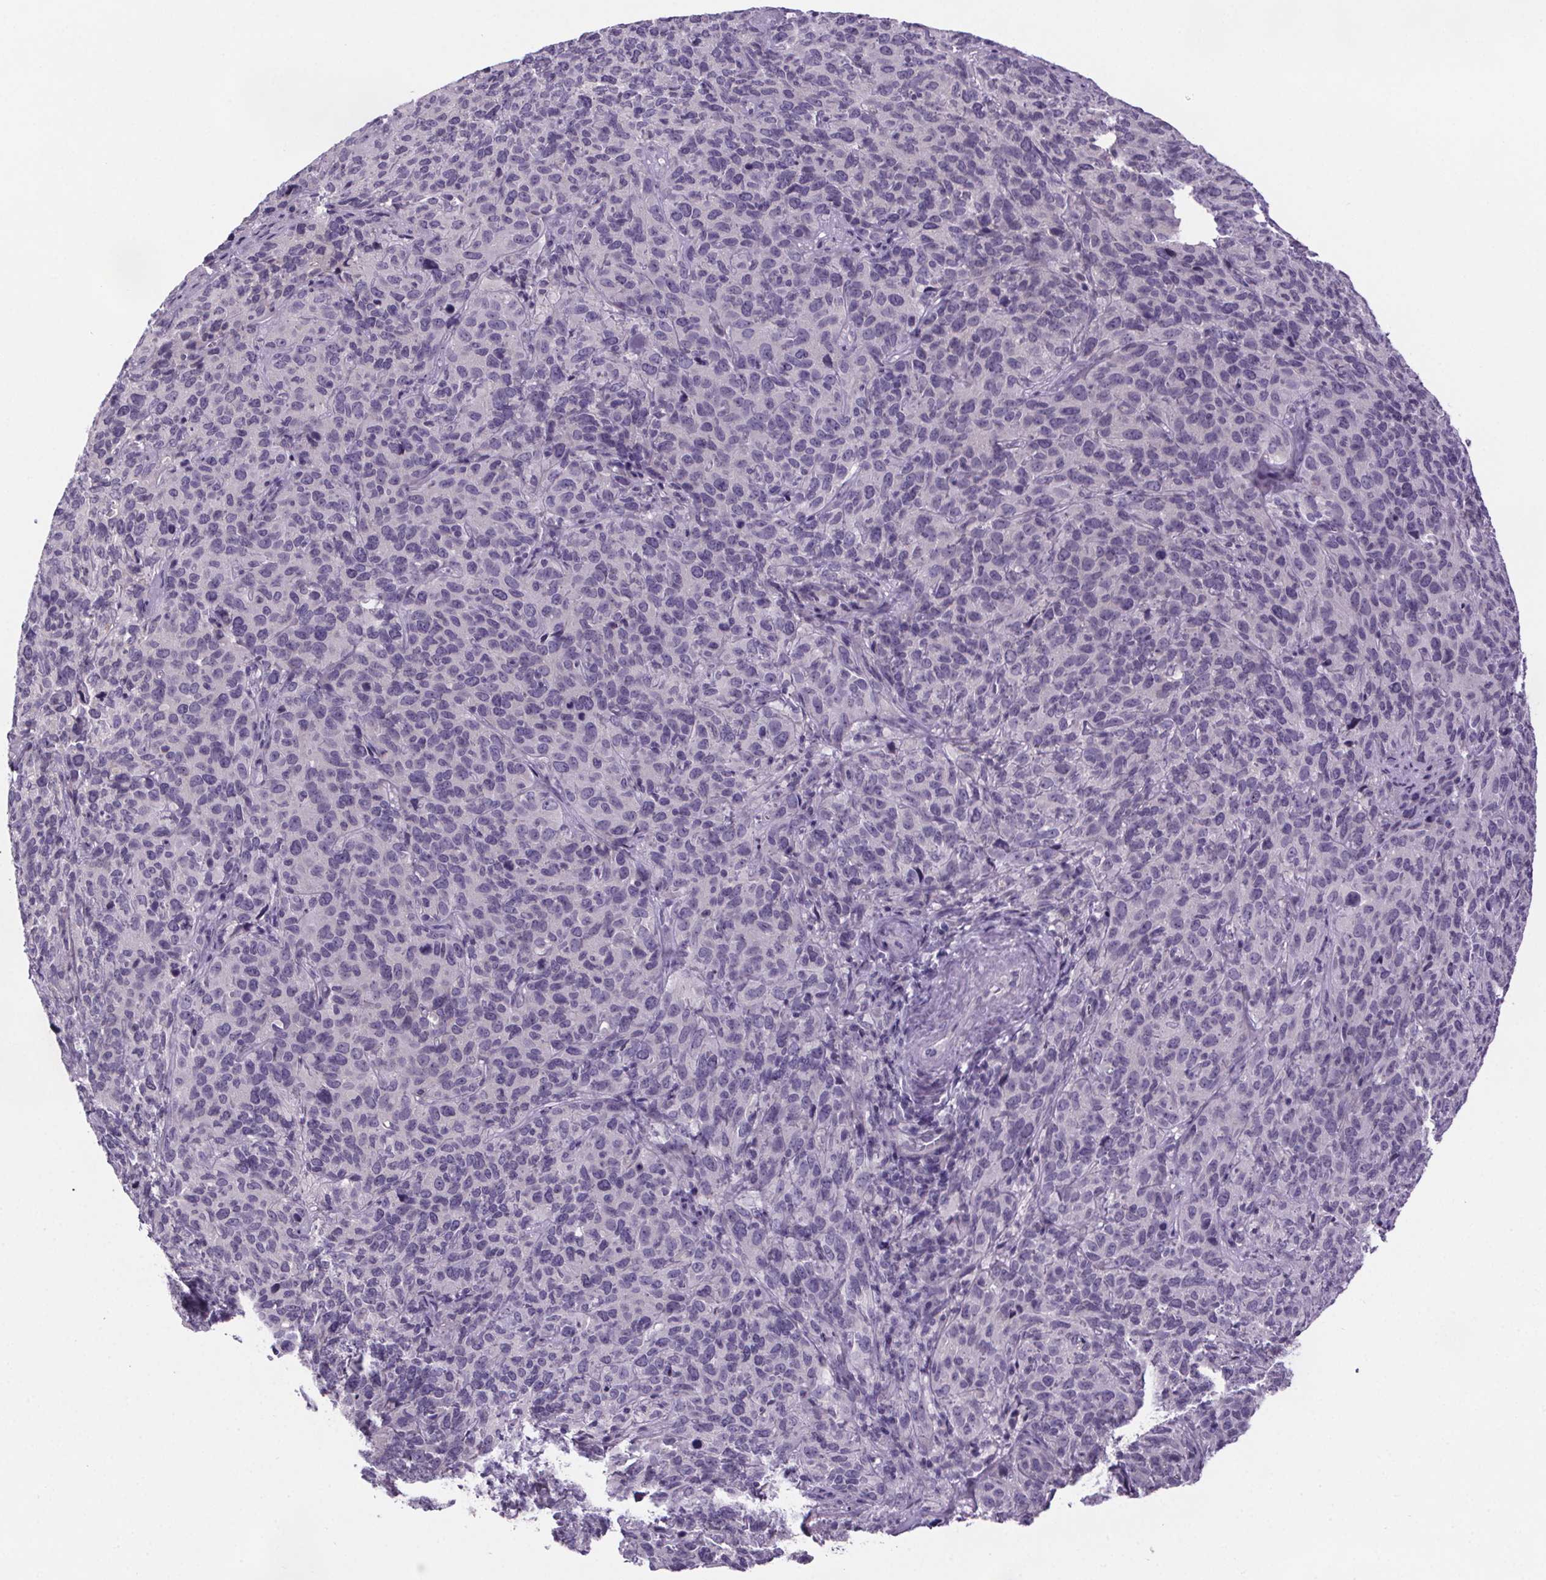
{"staining": {"intensity": "negative", "quantity": "none", "location": "none"}, "tissue": "cervical cancer", "cell_type": "Tumor cells", "image_type": "cancer", "snomed": [{"axis": "morphology", "description": "Squamous cell carcinoma, NOS"}, {"axis": "topography", "description": "Cervix"}], "caption": "Immunohistochemistry of cervical cancer (squamous cell carcinoma) exhibits no positivity in tumor cells.", "gene": "CUBN", "patient": {"sex": "female", "age": 51}}